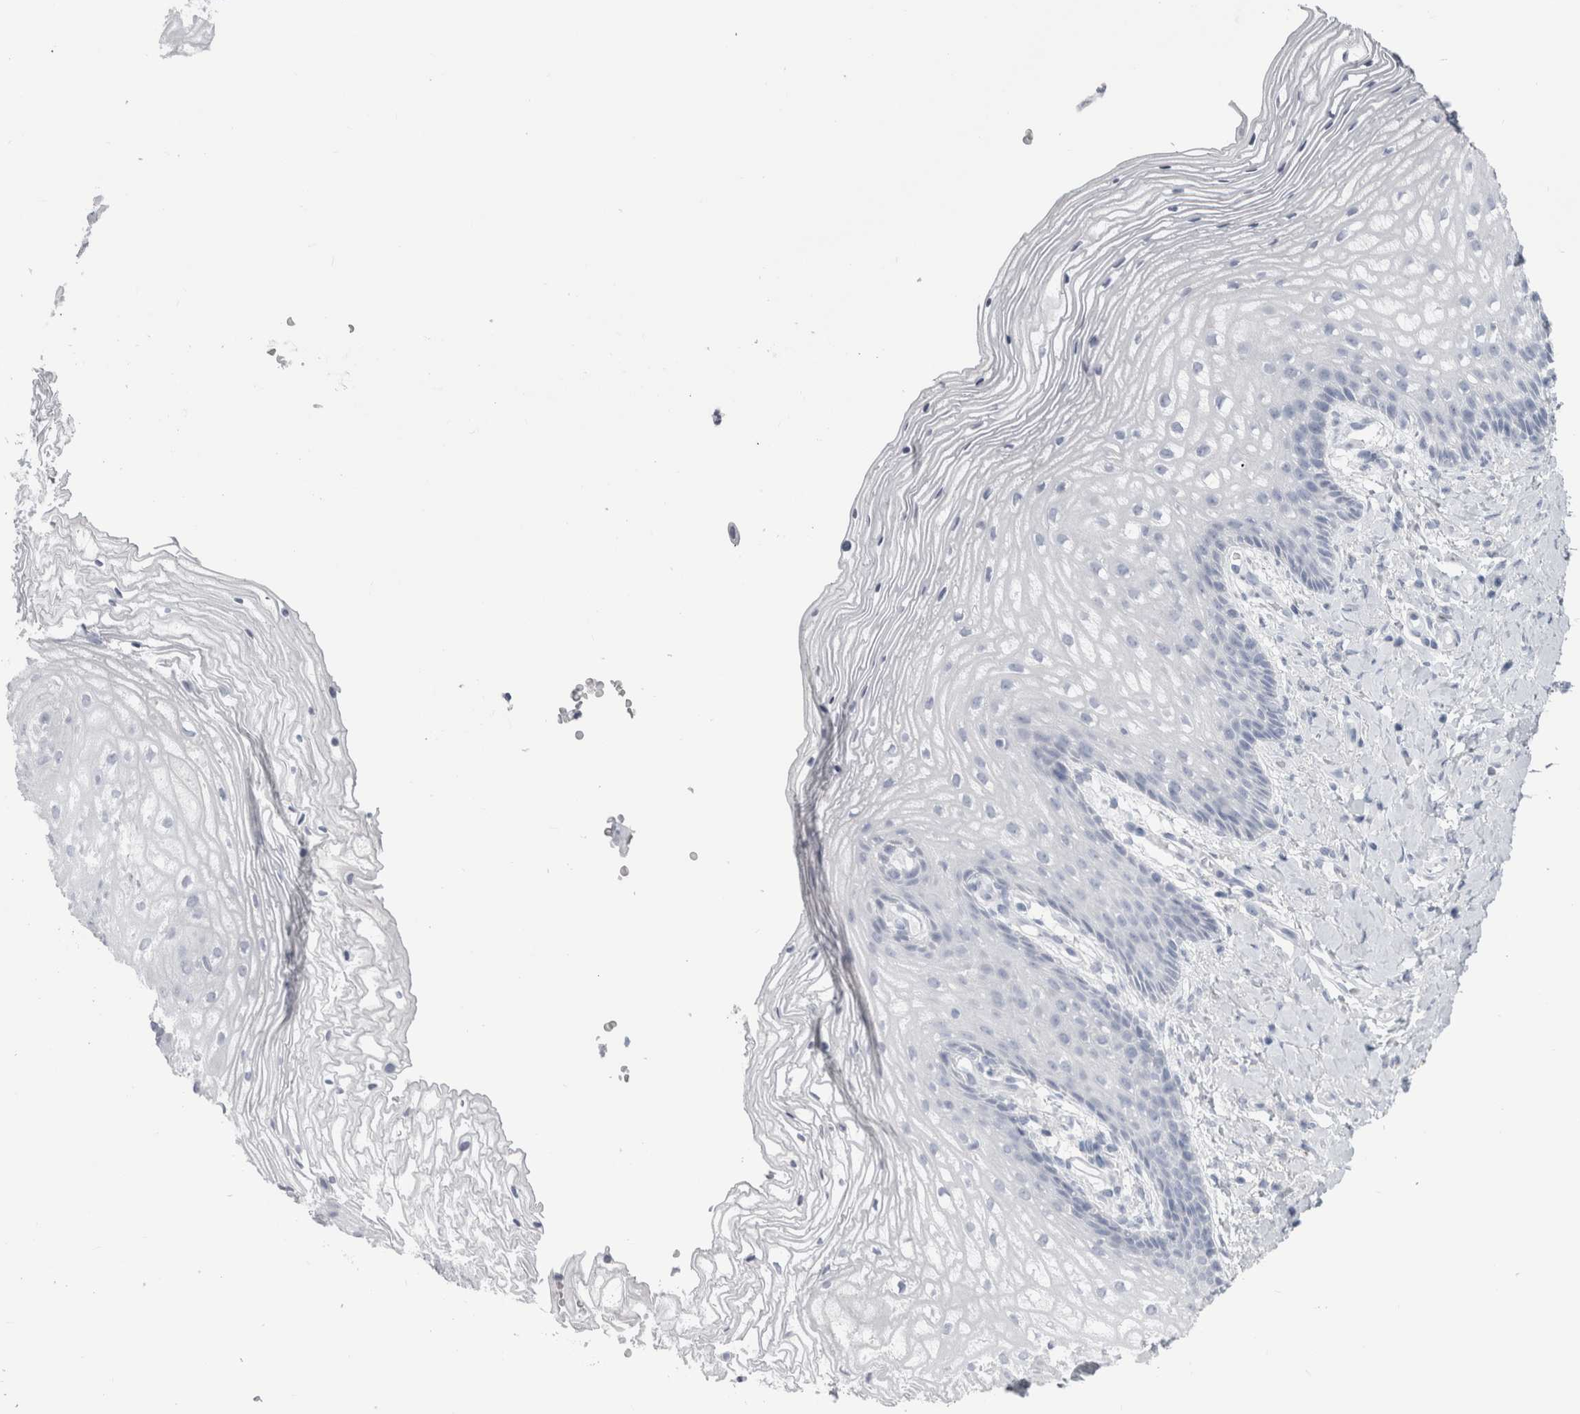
{"staining": {"intensity": "negative", "quantity": "none", "location": "none"}, "tissue": "vagina", "cell_type": "Squamous epithelial cells", "image_type": "normal", "snomed": [{"axis": "morphology", "description": "Normal tissue, NOS"}, {"axis": "topography", "description": "Vagina"}], "caption": "Immunohistochemical staining of benign vagina reveals no significant expression in squamous epithelial cells. The staining was performed using DAB (3,3'-diaminobenzidine) to visualize the protein expression in brown, while the nuclei were stained in blue with hematoxylin (Magnification: 20x).", "gene": "PTH", "patient": {"sex": "female", "age": 60}}